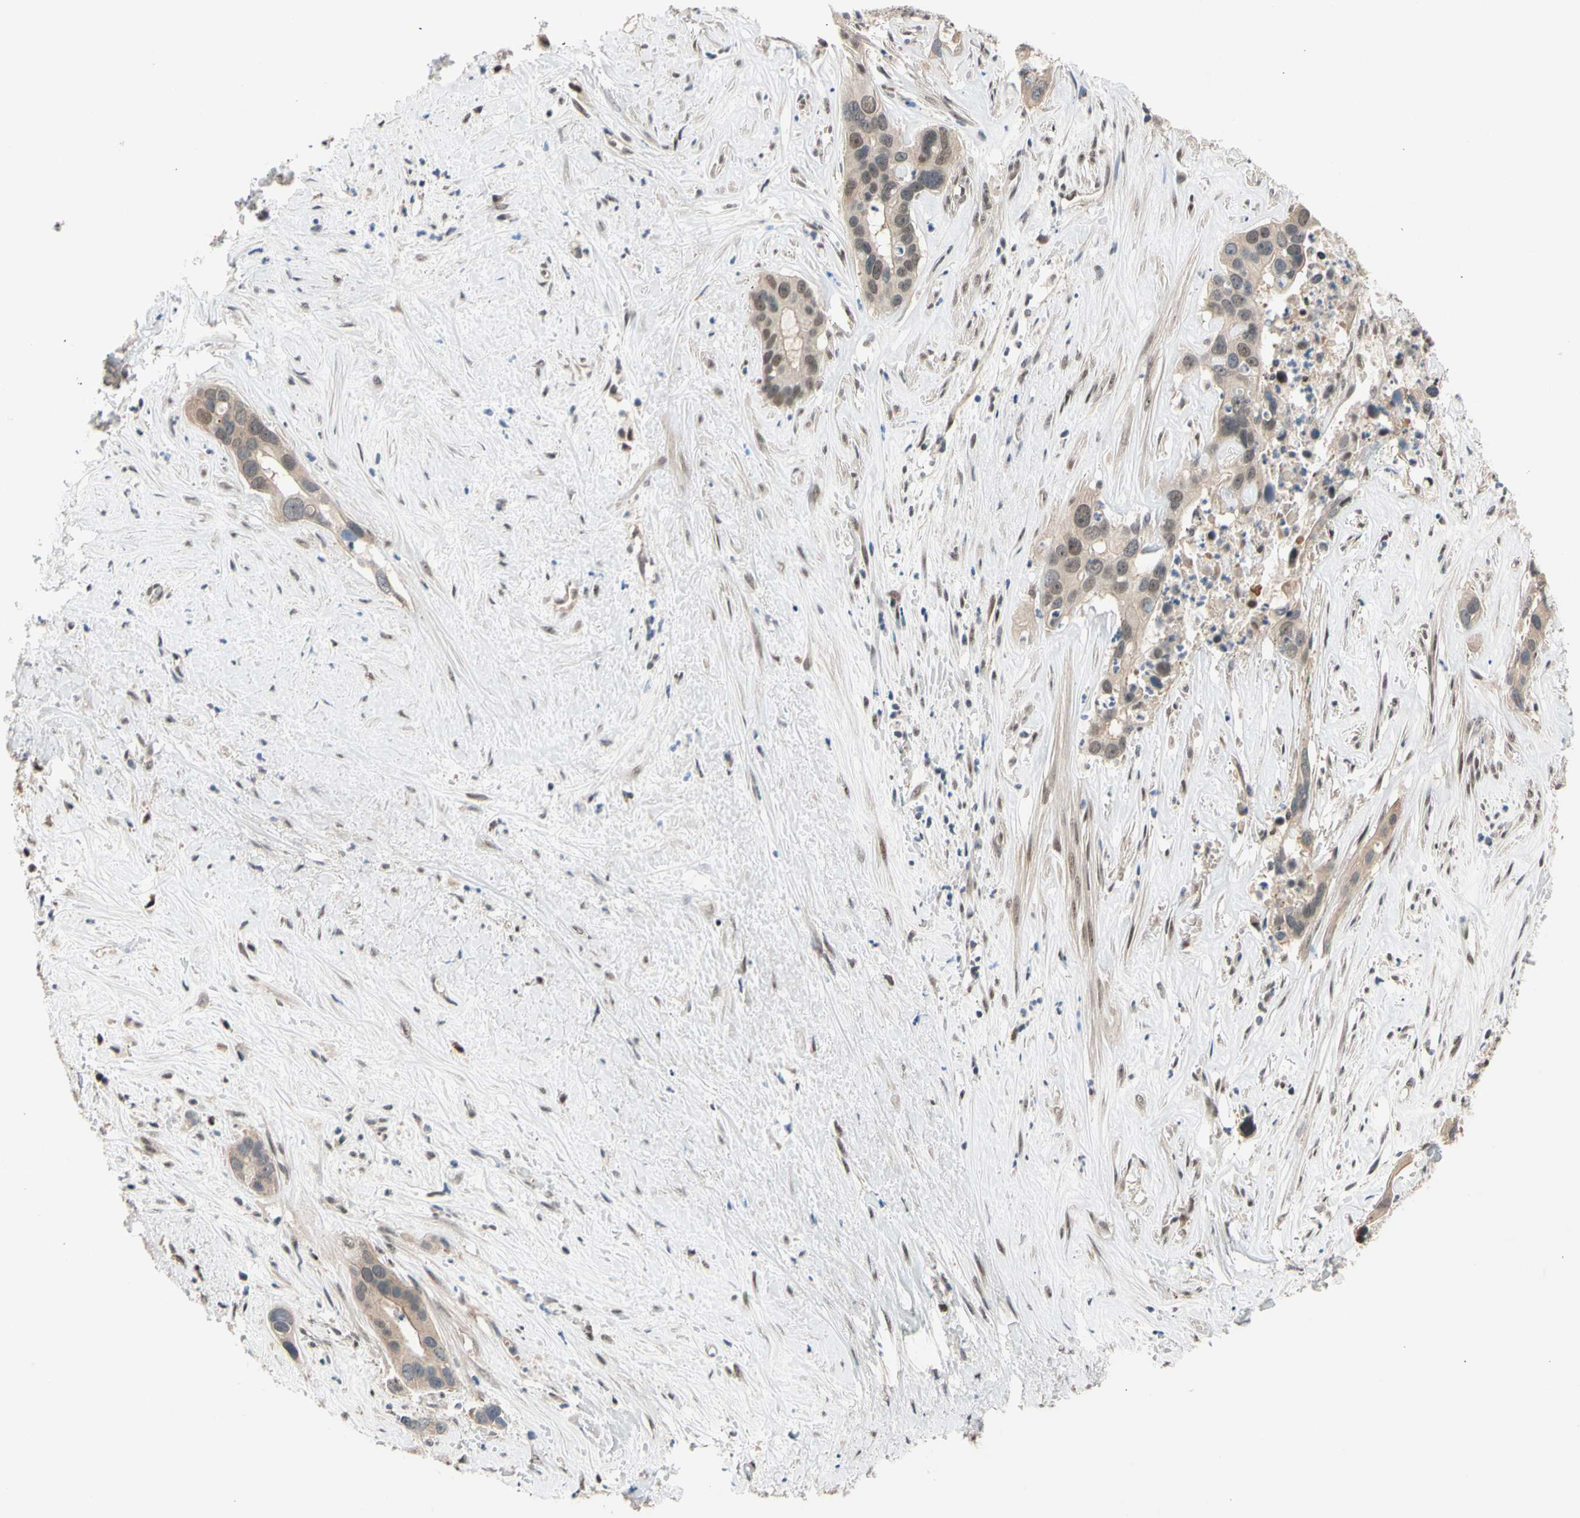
{"staining": {"intensity": "weak", "quantity": ">75%", "location": "cytoplasmic/membranous,nuclear"}, "tissue": "liver cancer", "cell_type": "Tumor cells", "image_type": "cancer", "snomed": [{"axis": "morphology", "description": "Cholangiocarcinoma"}, {"axis": "topography", "description": "Liver"}], "caption": "There is low levels of weak cytoplasmic/membranous and nuclear staining in tumor cells of liver cholangiocarcinoma, as demonstrated by immunohistochemical staining (brown color).", "gene": "NGEF", "patient": {"sex": "female", "age": 65}}